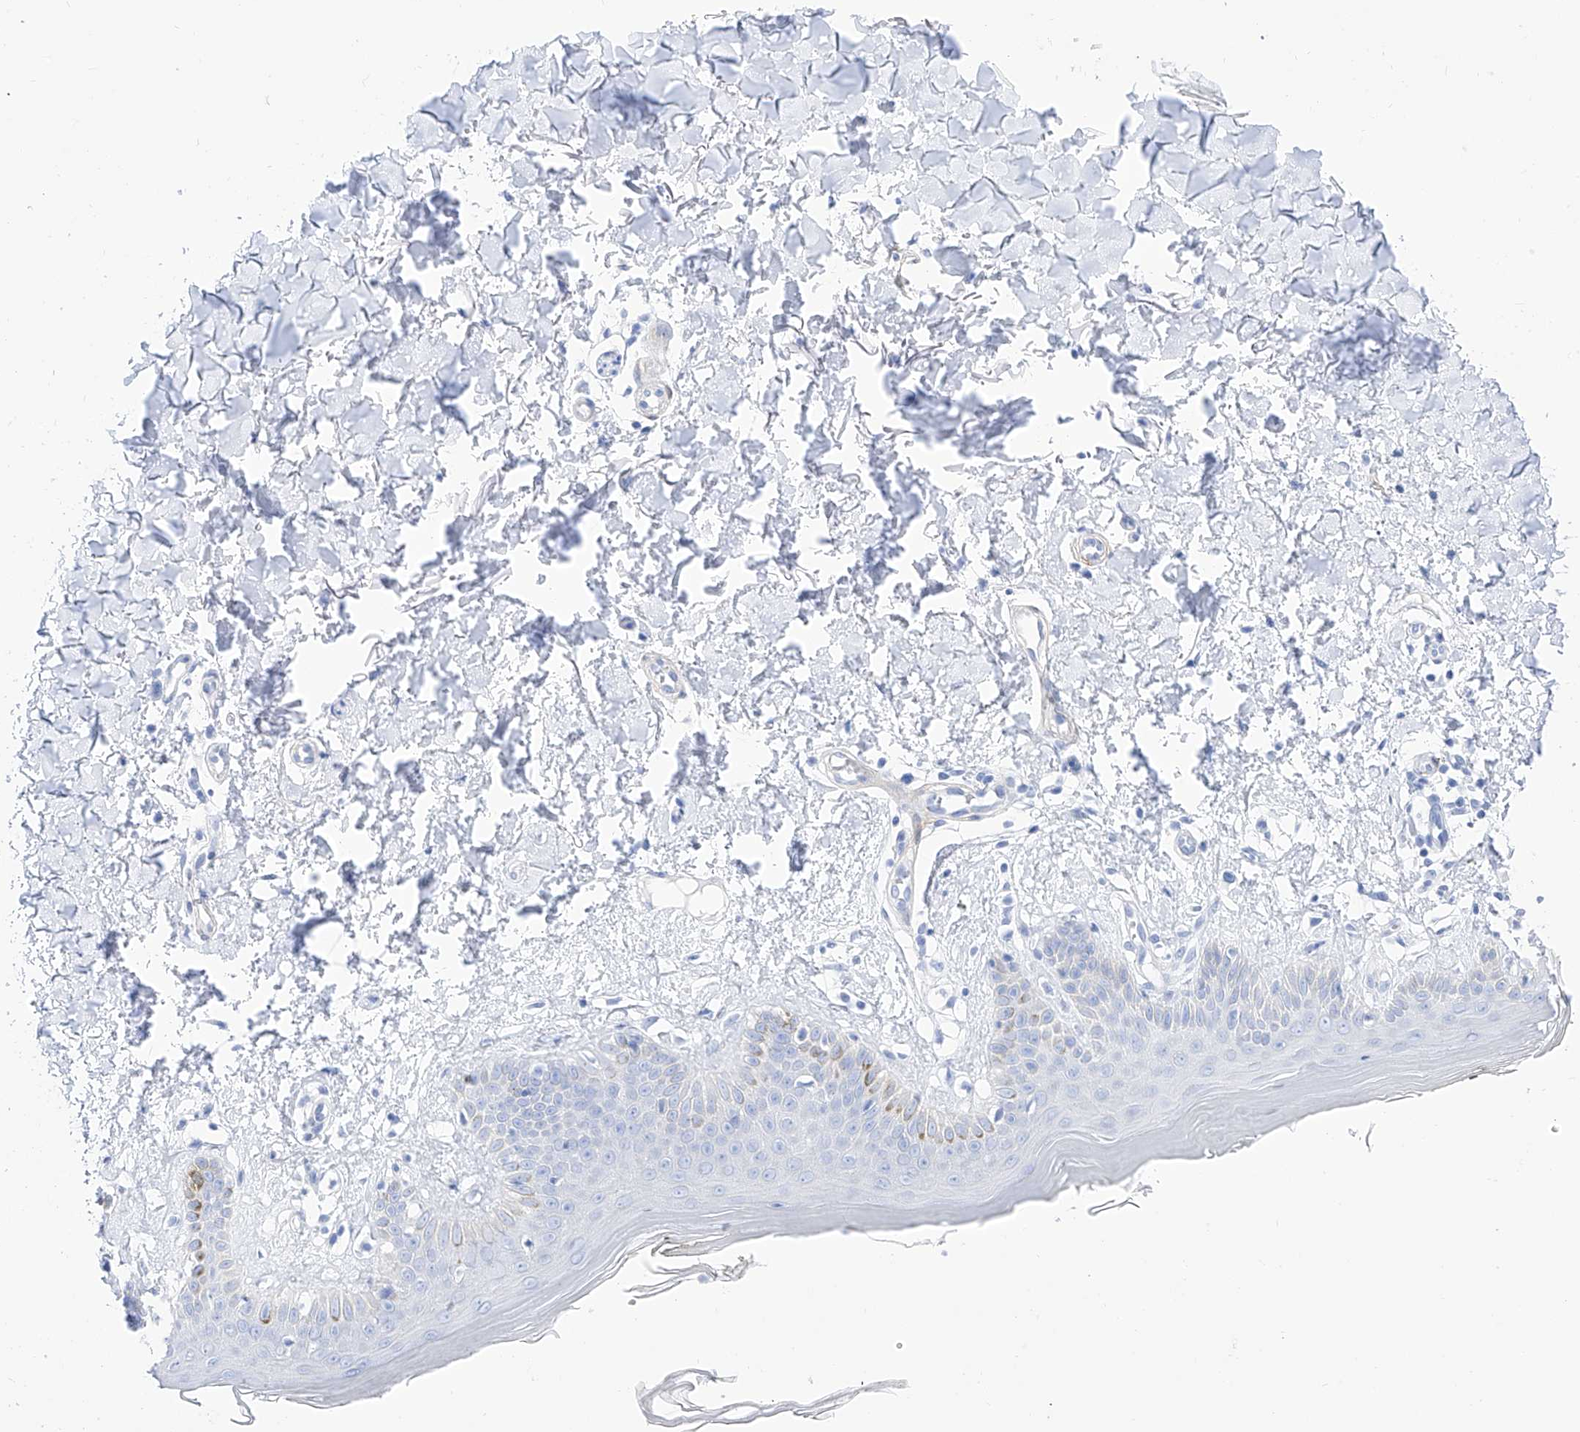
{"staining": {"intensity": "negative", "quantity": "none", "location": "none"}, "tissue": "skin", "cell_type": "Fibroblasts", "image_type": "normal", "snomed": [{"axis": "morphology", "description": "Normal tissue, NOS"}, {"axis": "topography", "description": "Skin"}], "caption": "This is a photomicrograph of immunohistochemistry staining of benign skin, which shows no positivity in fibroblasts.", "gene": "TRPC7", "patient": {"sex": "female", "age": 64}}